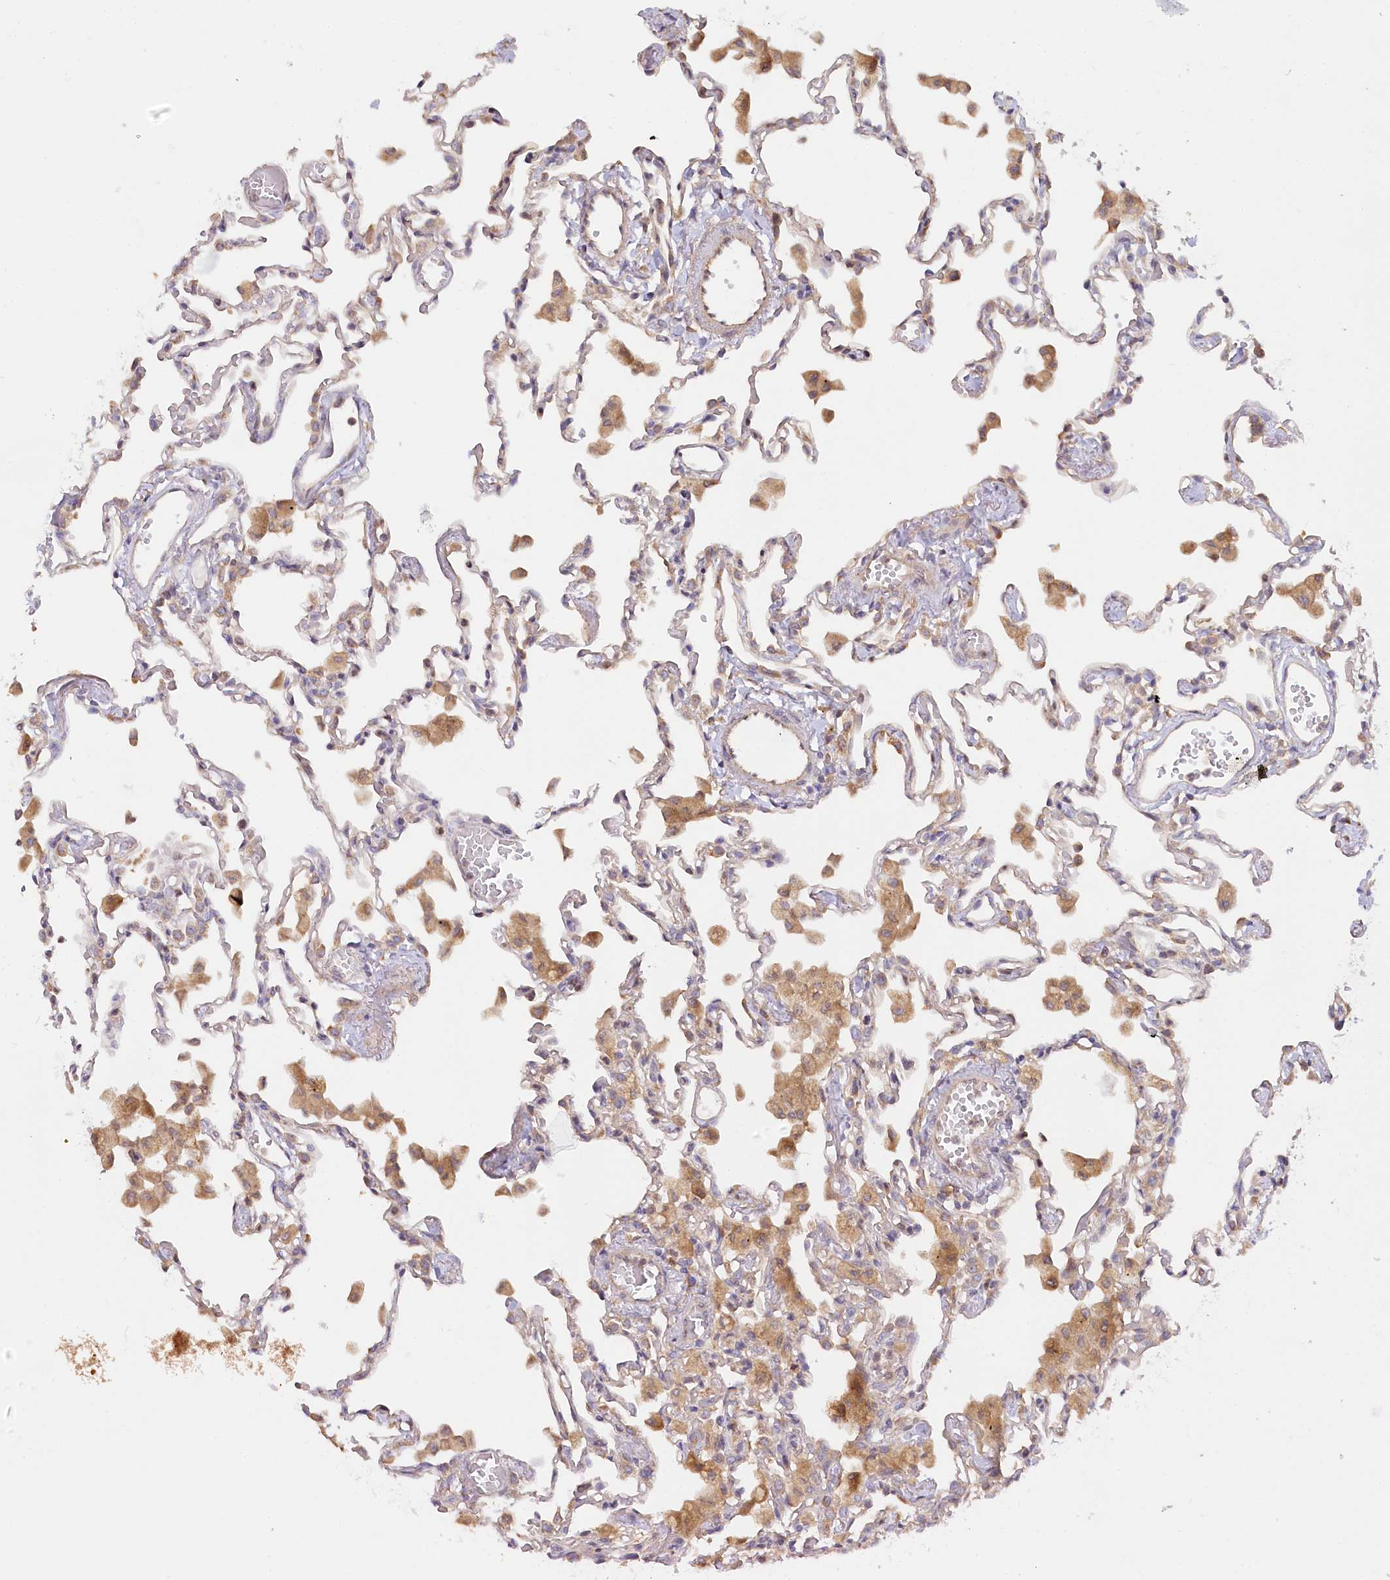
{"staining": {"intensity": "moderate", "quantity": "<25%", "location": "cytoplasmic/membranous"}, "tissue": "lung", "cell_type": "Alveolar cells", "image_type": "normal", "snomed": [{"axis": "morphology", "description": "Normal tissue, NOS"}, {"axis": "topography", "description": "Bronchus"}, {"axis": "topography", "description": "Lung"}], "caption": "The histopathology image displays staining of normal lung, revealing moderate cytoplasmic/membranous protein staining (brown color) within alveolar cells. (IHC, brightfield microscopy, high magnification).", "gene": "PAIP2", "patient": {"sex": "female", "age": 49}}